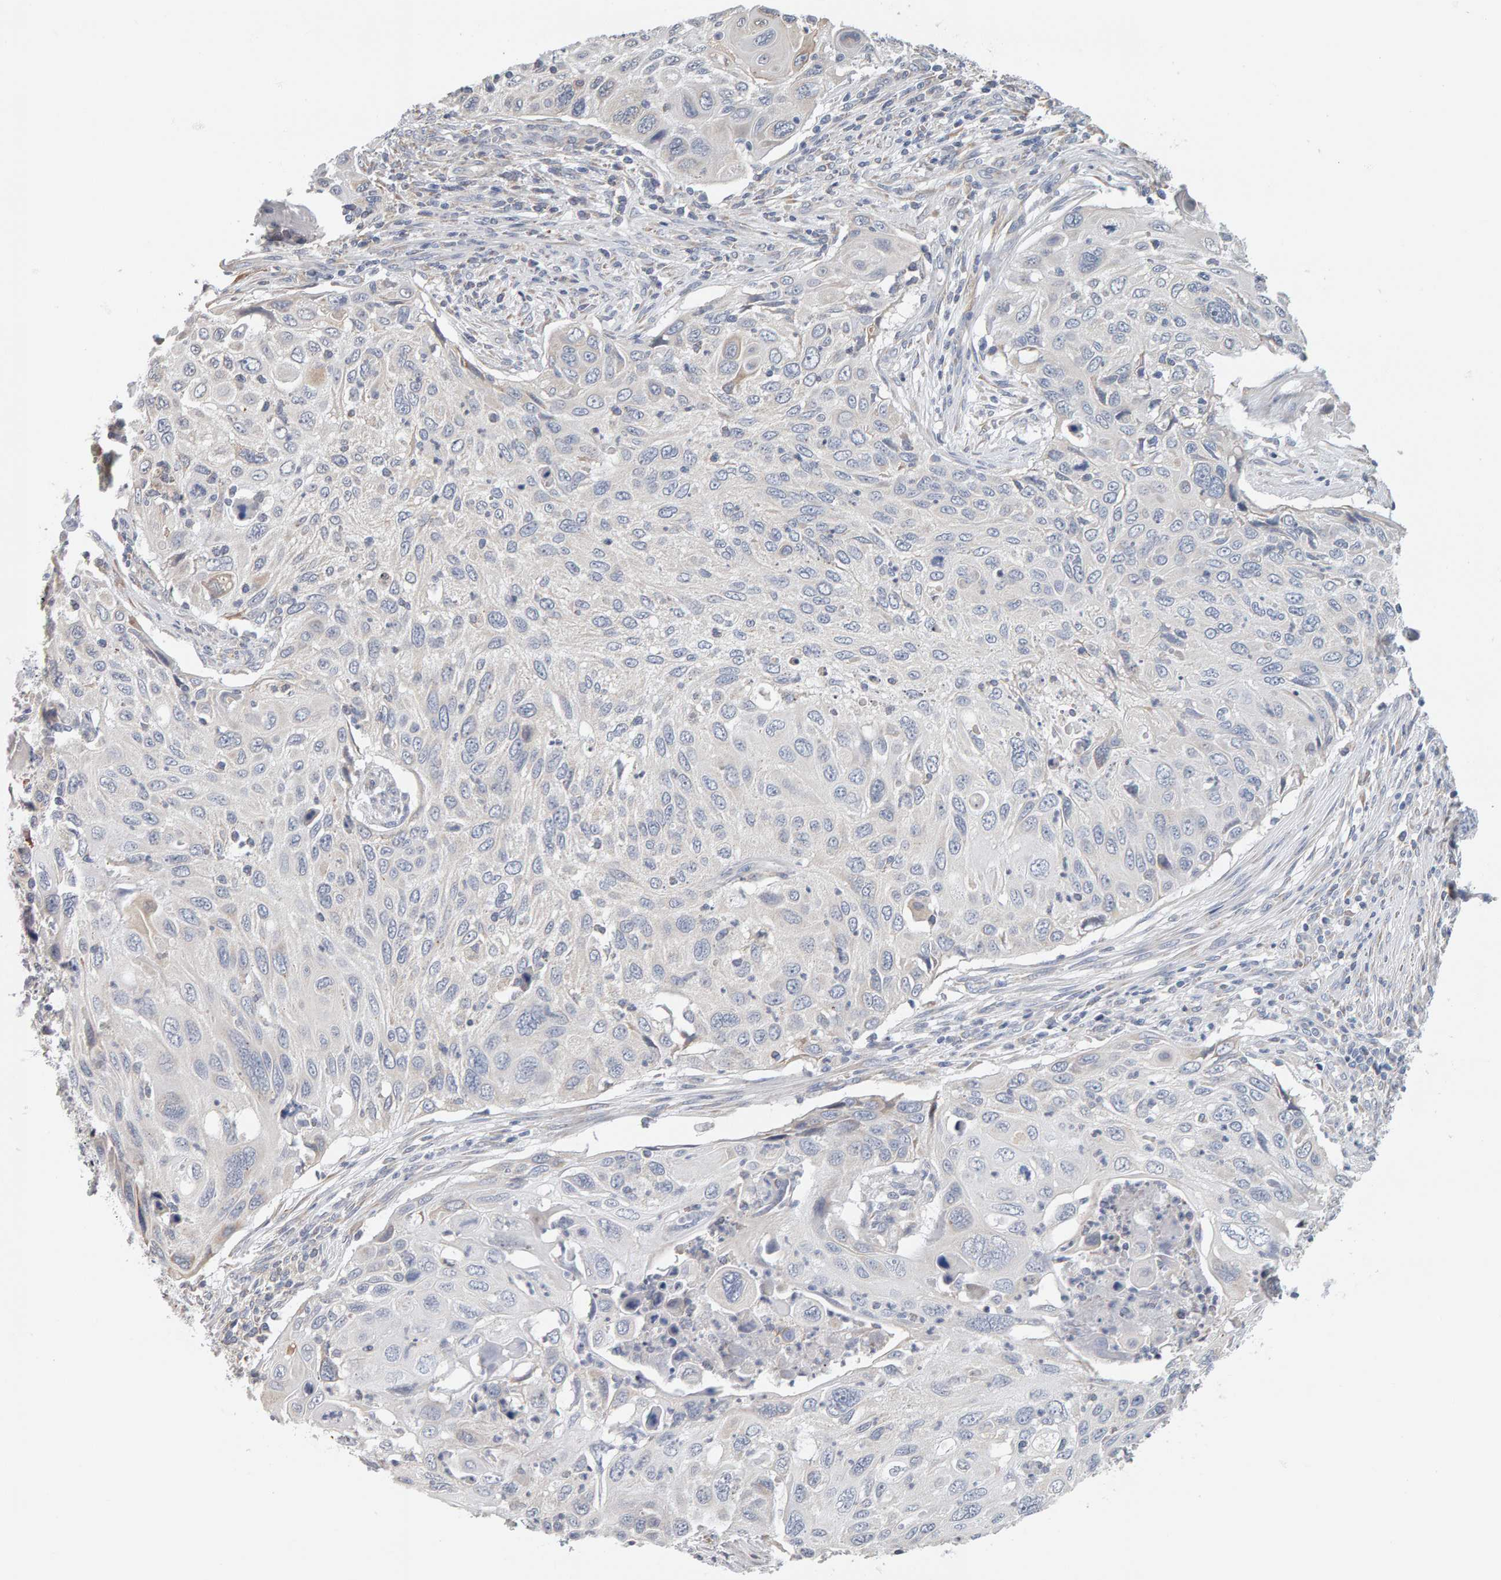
{"staining": {"intensity": "negative", "quantity": "none", "location": "none"}, "tissue": "cervical cancer", "cell_type": "Tumor cells", "image_type": "cancer", "snomed": [{"axis": "morphology", "description": "Squamous cell carcinoma, NOS"}, {"axis": "topography", "description": "Cervix"}], "caption": "Immunohistochemistry (IHC) image of human squamous cell carcinoma (cervical) stained for a protein (brown), which exhibits no positivity in tumor cells.", "gene": "ADHFE1", "patient": {"sex": "female", "age": 70}}